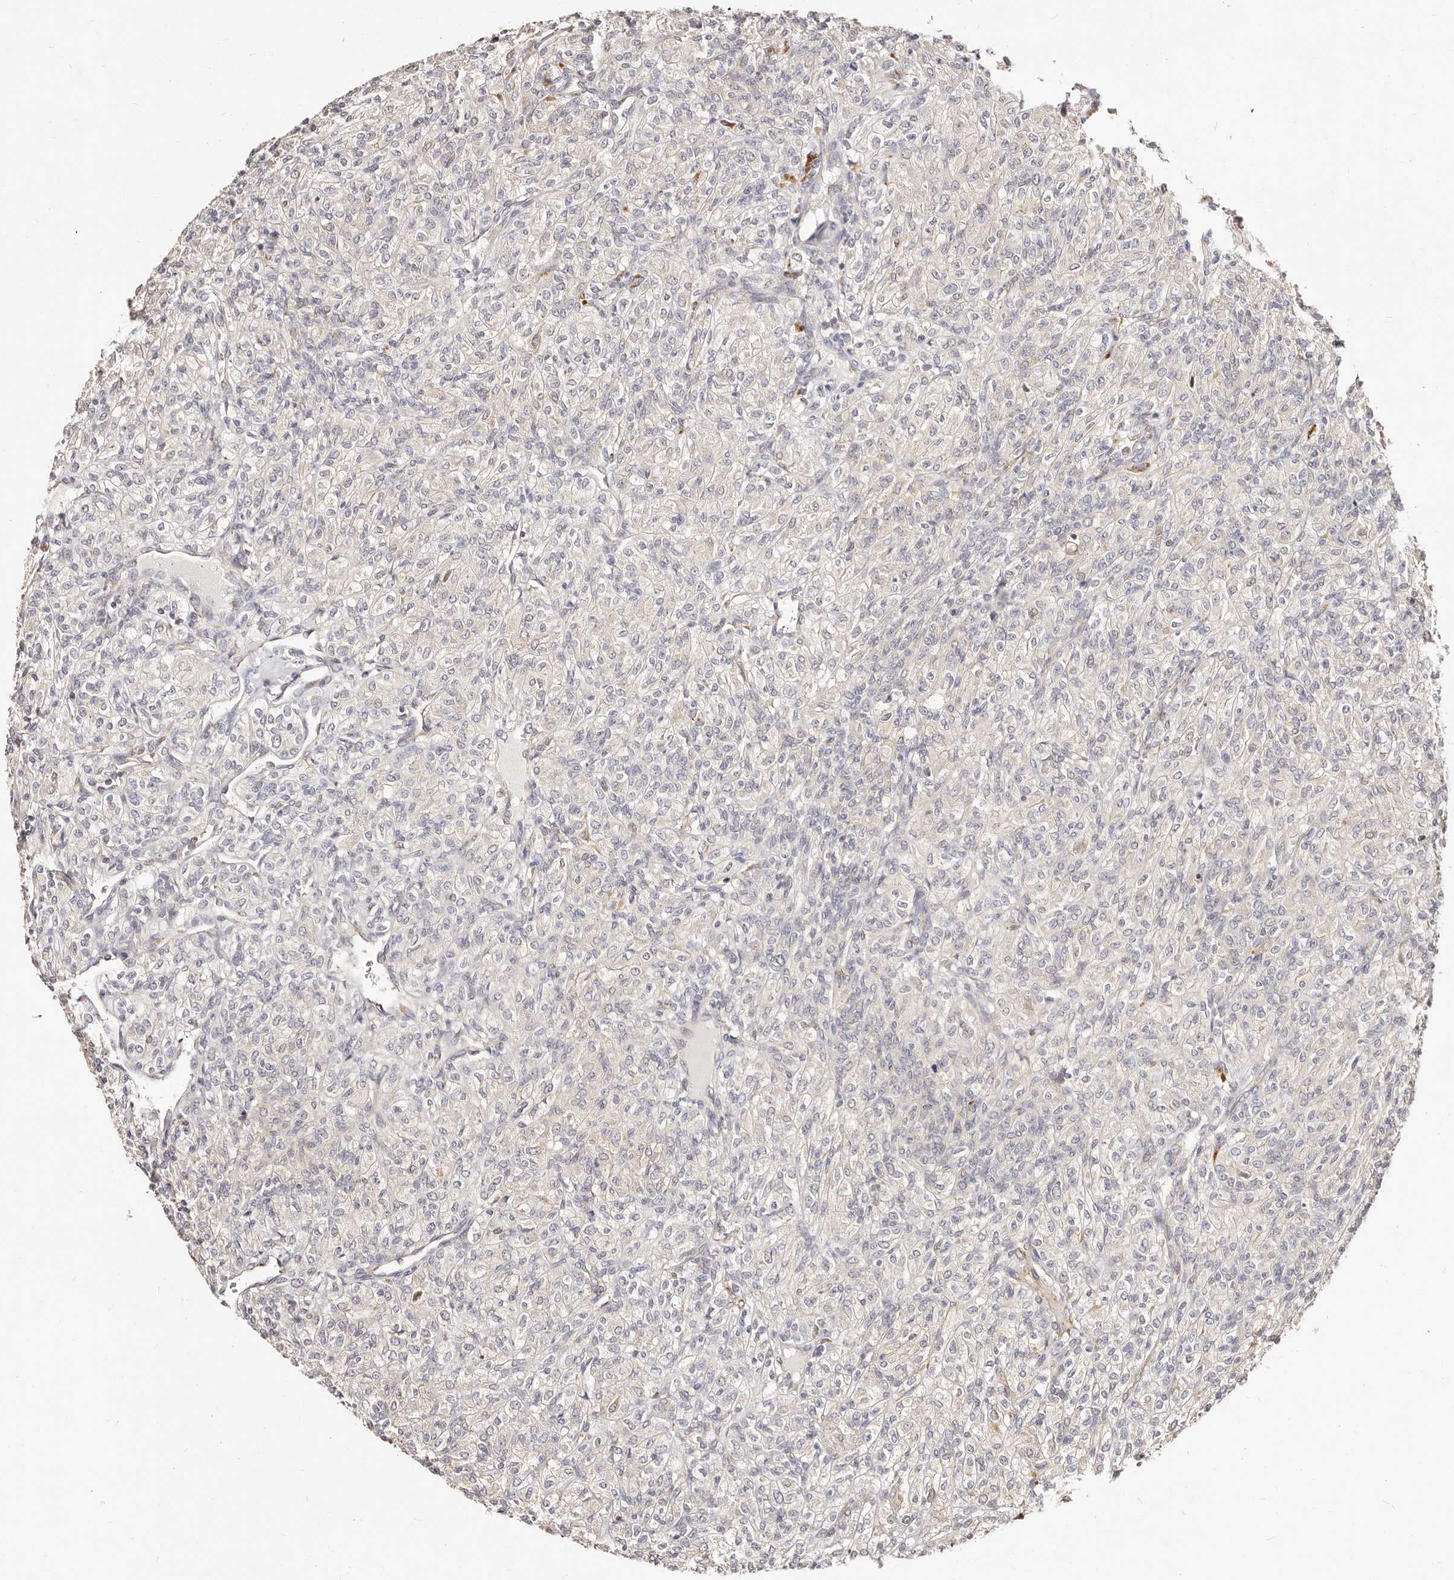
{"staining": {"intensity": "negative", "quantity": "none", "location": "none"}, "tissue": "renal cancer", "cell_type": "Tumor cells", "image_type": "cancer", "snomed": [{"axis": "morphology", "description": "Adenocarcinoma, NOS"}, {"axis": "topography", "description": "Kidney"}], "caption": "Tumor cells show no significant positivity in adenocarcinoma (renal).", "gene": "MAPK1", "patient": {"sex": "male", "age": 77}}